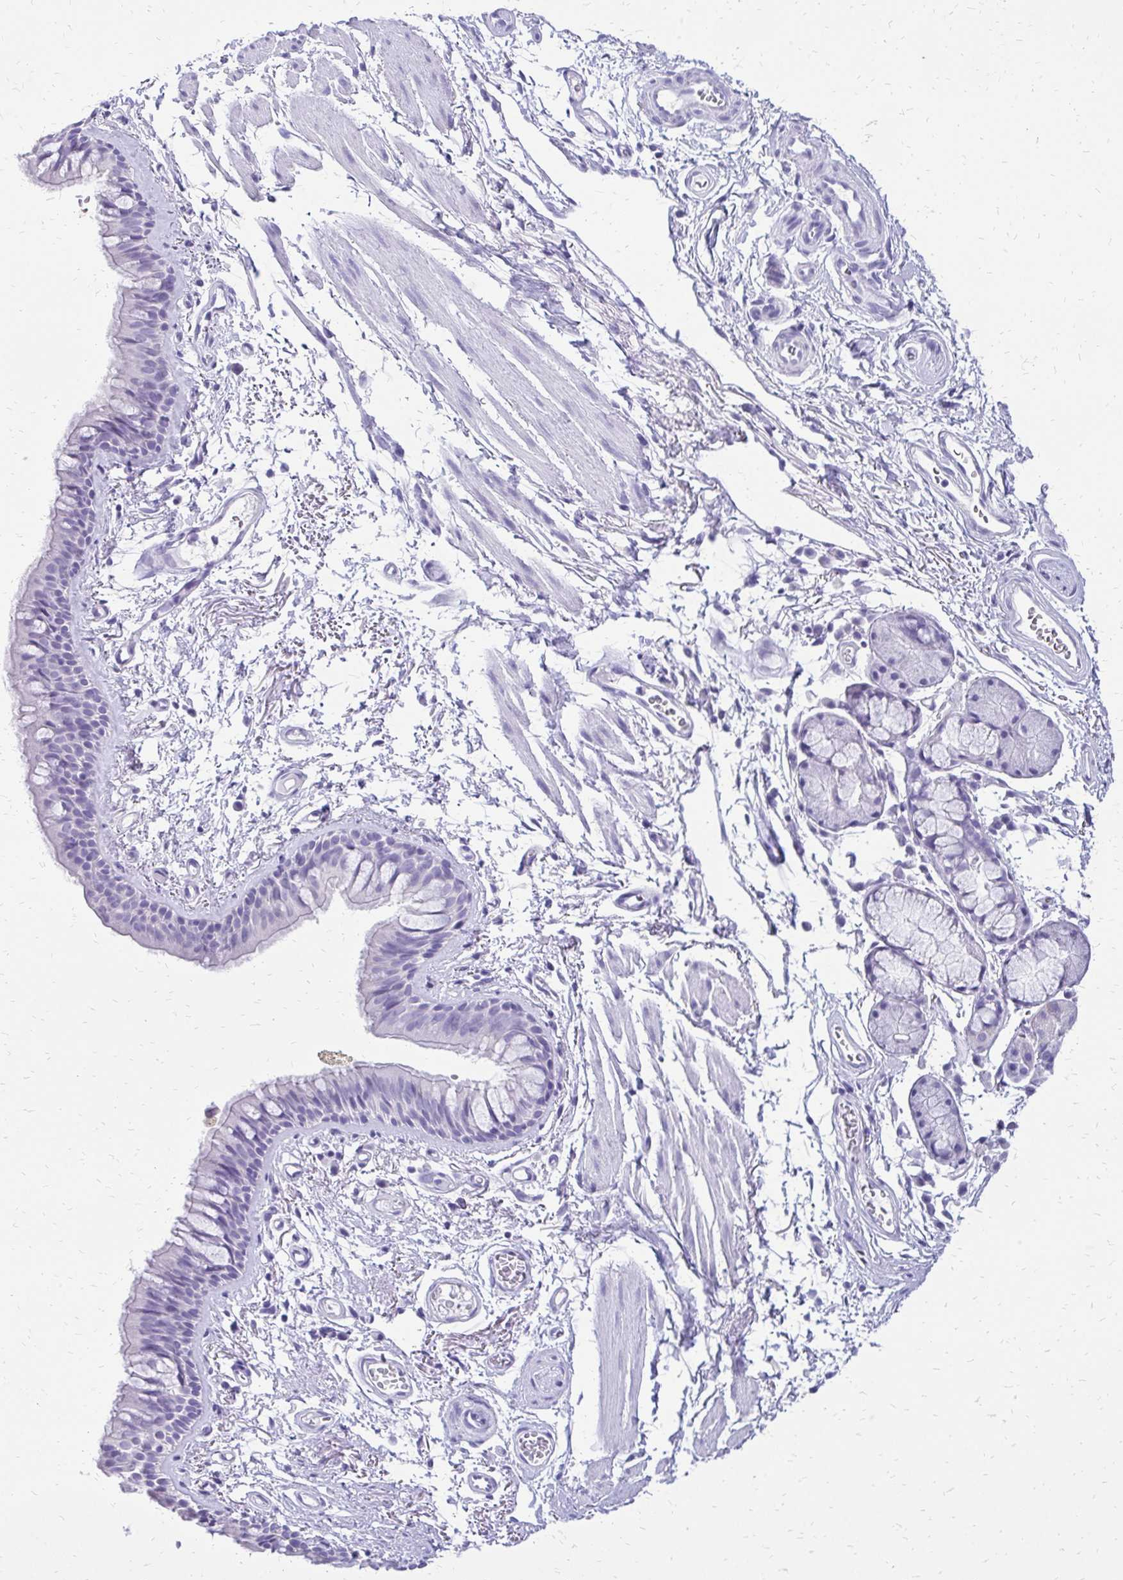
{"staining": {"intensity": "negative", "quantity": "none", "location": "none"}, "tissue": "bronchus", "cell_type": "Respiratory epithelial cells", "image_type": "normal", "snomed": [{"axis": "morphology", "description": "Normal tissue, NOS"}, {"axis": "topography", "description": "Cartilage tissue"}, {"axis": "topography", "description": "Bronchus"}], "caption": "This is an immunohistochemistry (IHC) photomicrograph of benign bronchus. There is no positivity in respiratory epithelial cells.", "gene": "SLC32A1", "patient": {"sex": "female", "age": 79}}